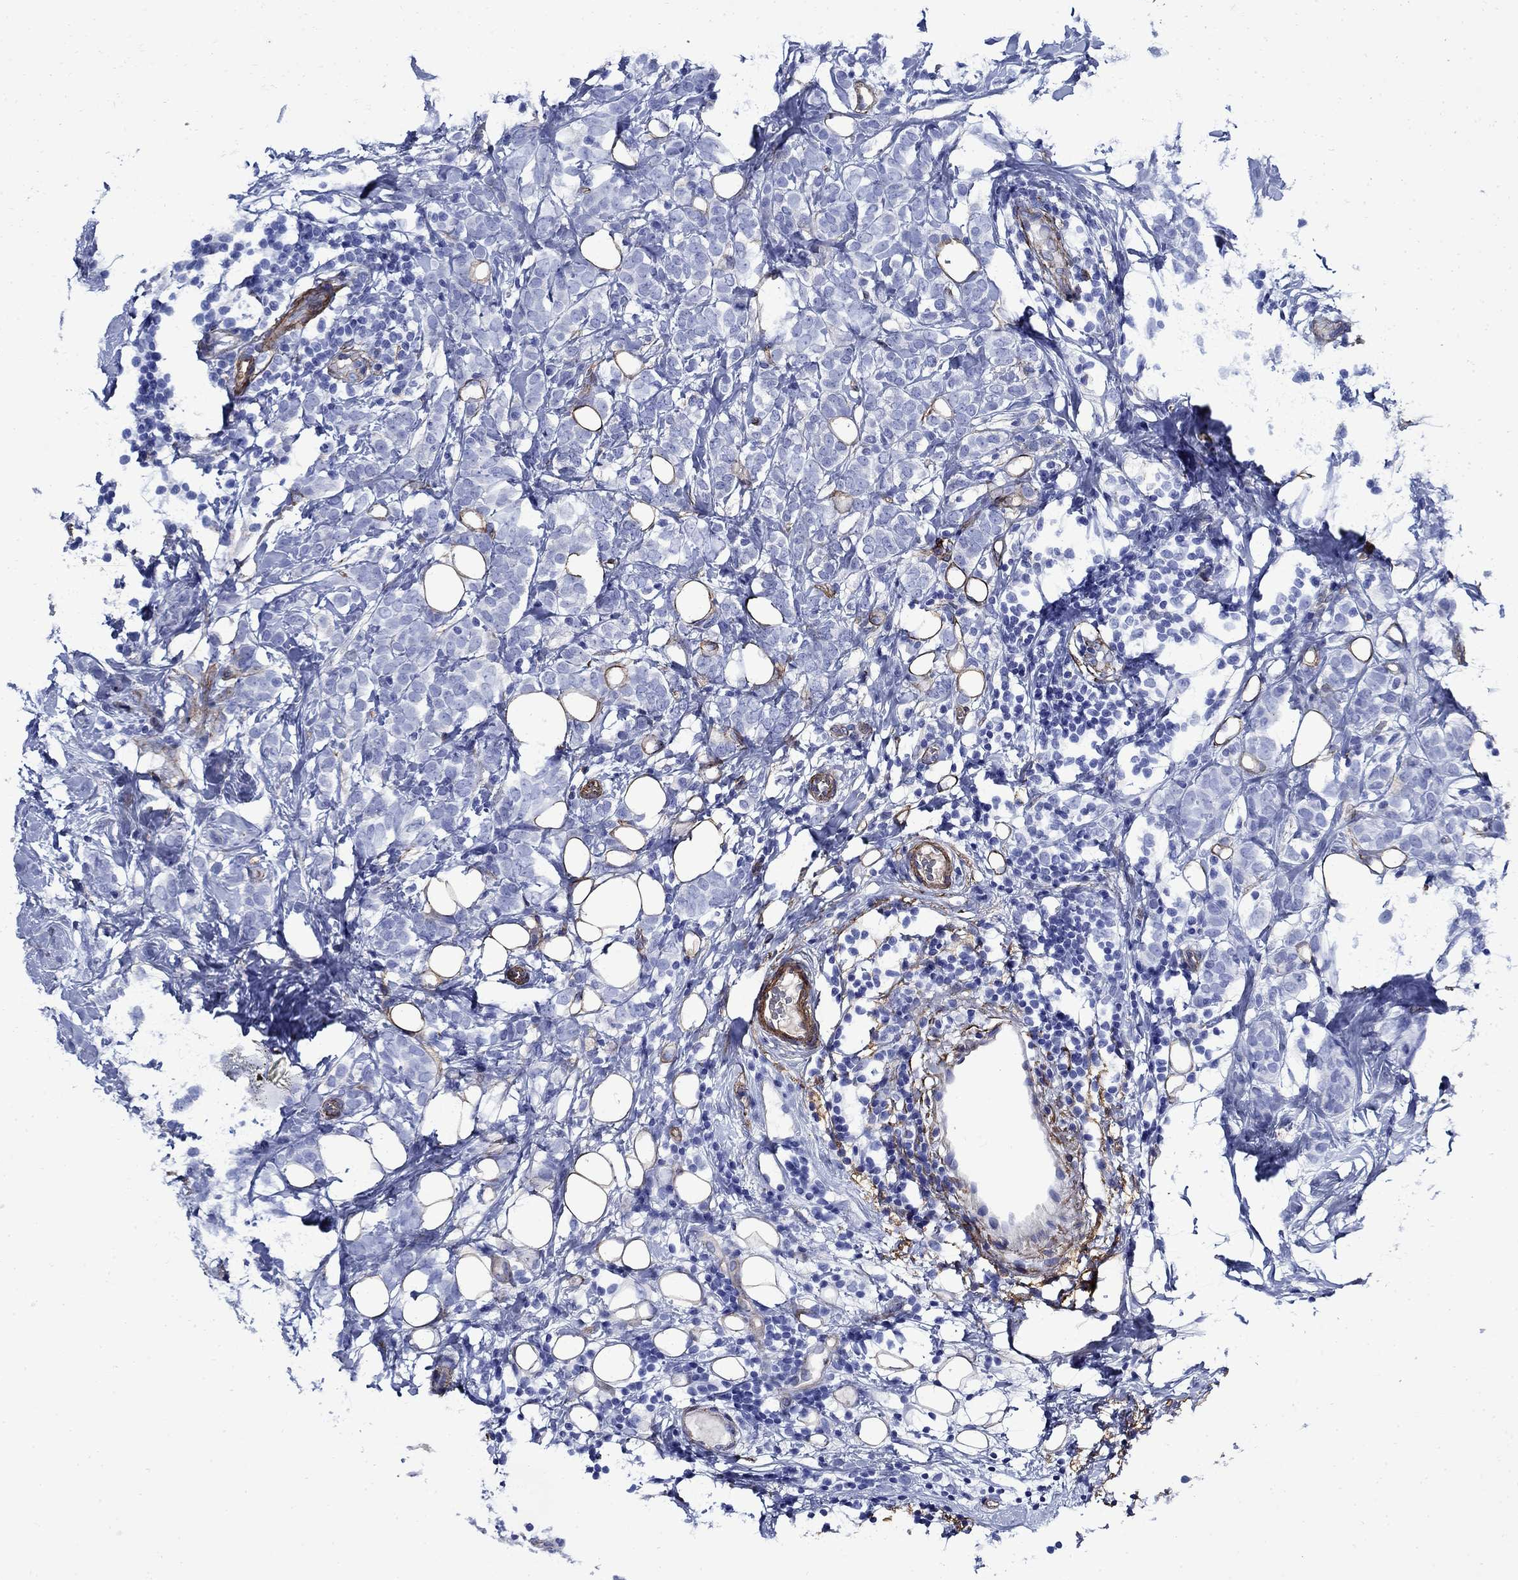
{"staining": {"intensity": "negative", "quantity": "none", "location": "none"}, "tissue": "breast cancer", "cell_type": "Tumor cells", "image_type": "cancer", "snomed": [{"axis": "morphology", "description": "Lobular carcinoma"}, {"axis": "topography", "description": "Breast"}], "caption": "The image displays no significant positivity in tumor cells of breast lobular carcinoma. Brightfield microscopy of immunohistochemistry (IHC) stained with DAB (brown) and hematoxylin (blue), captured at high magnification.", "gene": "VTN", "patient": {"sex": "female", "age": 49}}